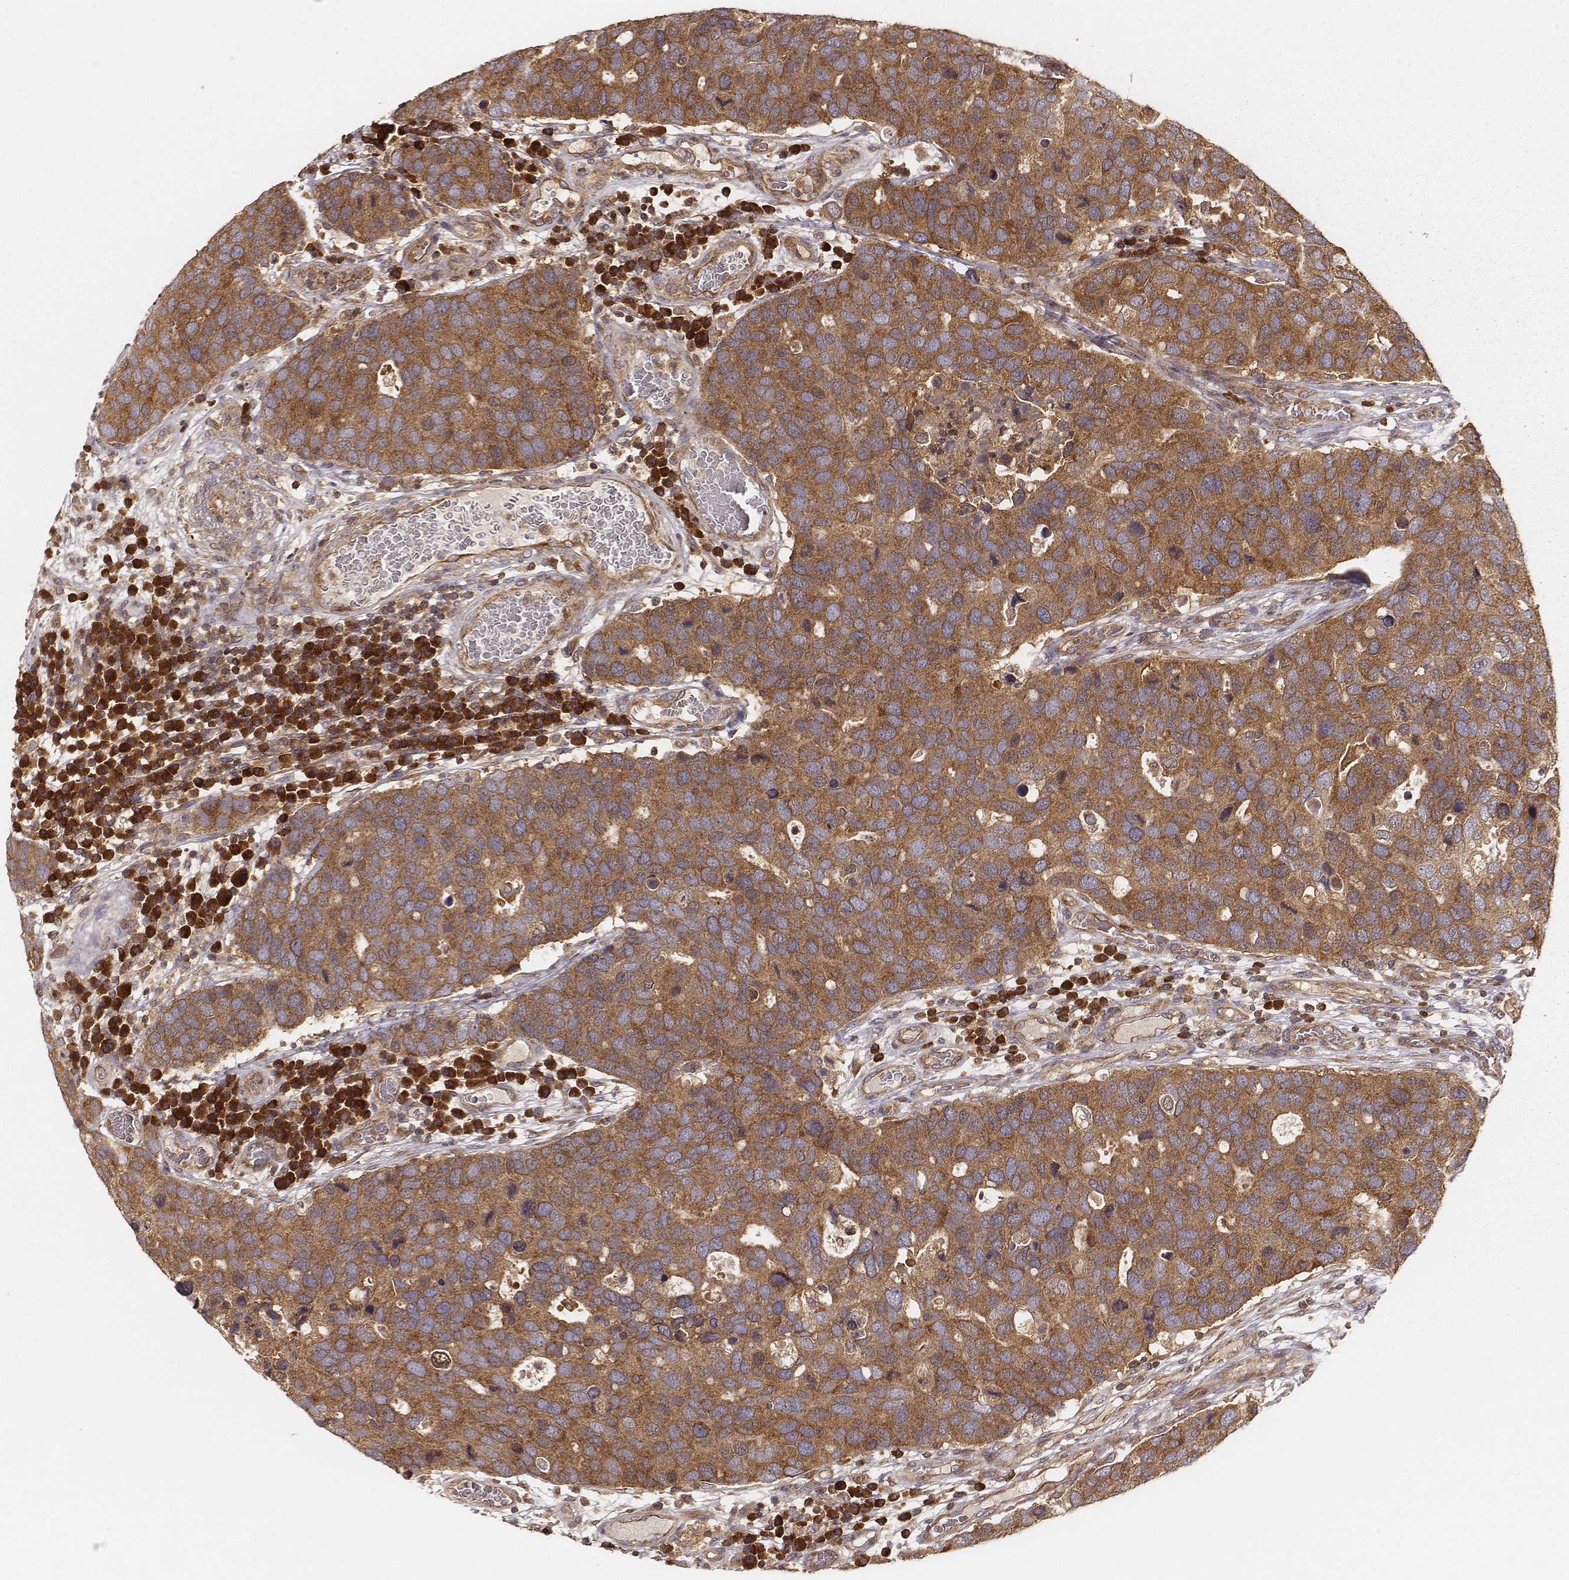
{"staining": {"intensity": "moderate", "quantity": ">75%", "location": "cytoplasmic/membranous"}, "tissue": "breast cancer", "cell_type": "Tumor cells", "image_type": "cancer", "snomed": [{"axis": "morphology", "description": "Duct carcinoma"}, {"axis": "topography", "description": "Breast"}], "caption": "About >75% of tumor cells in human breast intraductal carcinoma demonstrate moderate cytoplasmic/membranous protein expression as visualized by brown immunohistochemical staining.", "gene": "CARS1", "patient": {"sex": "female", "age": 83}}